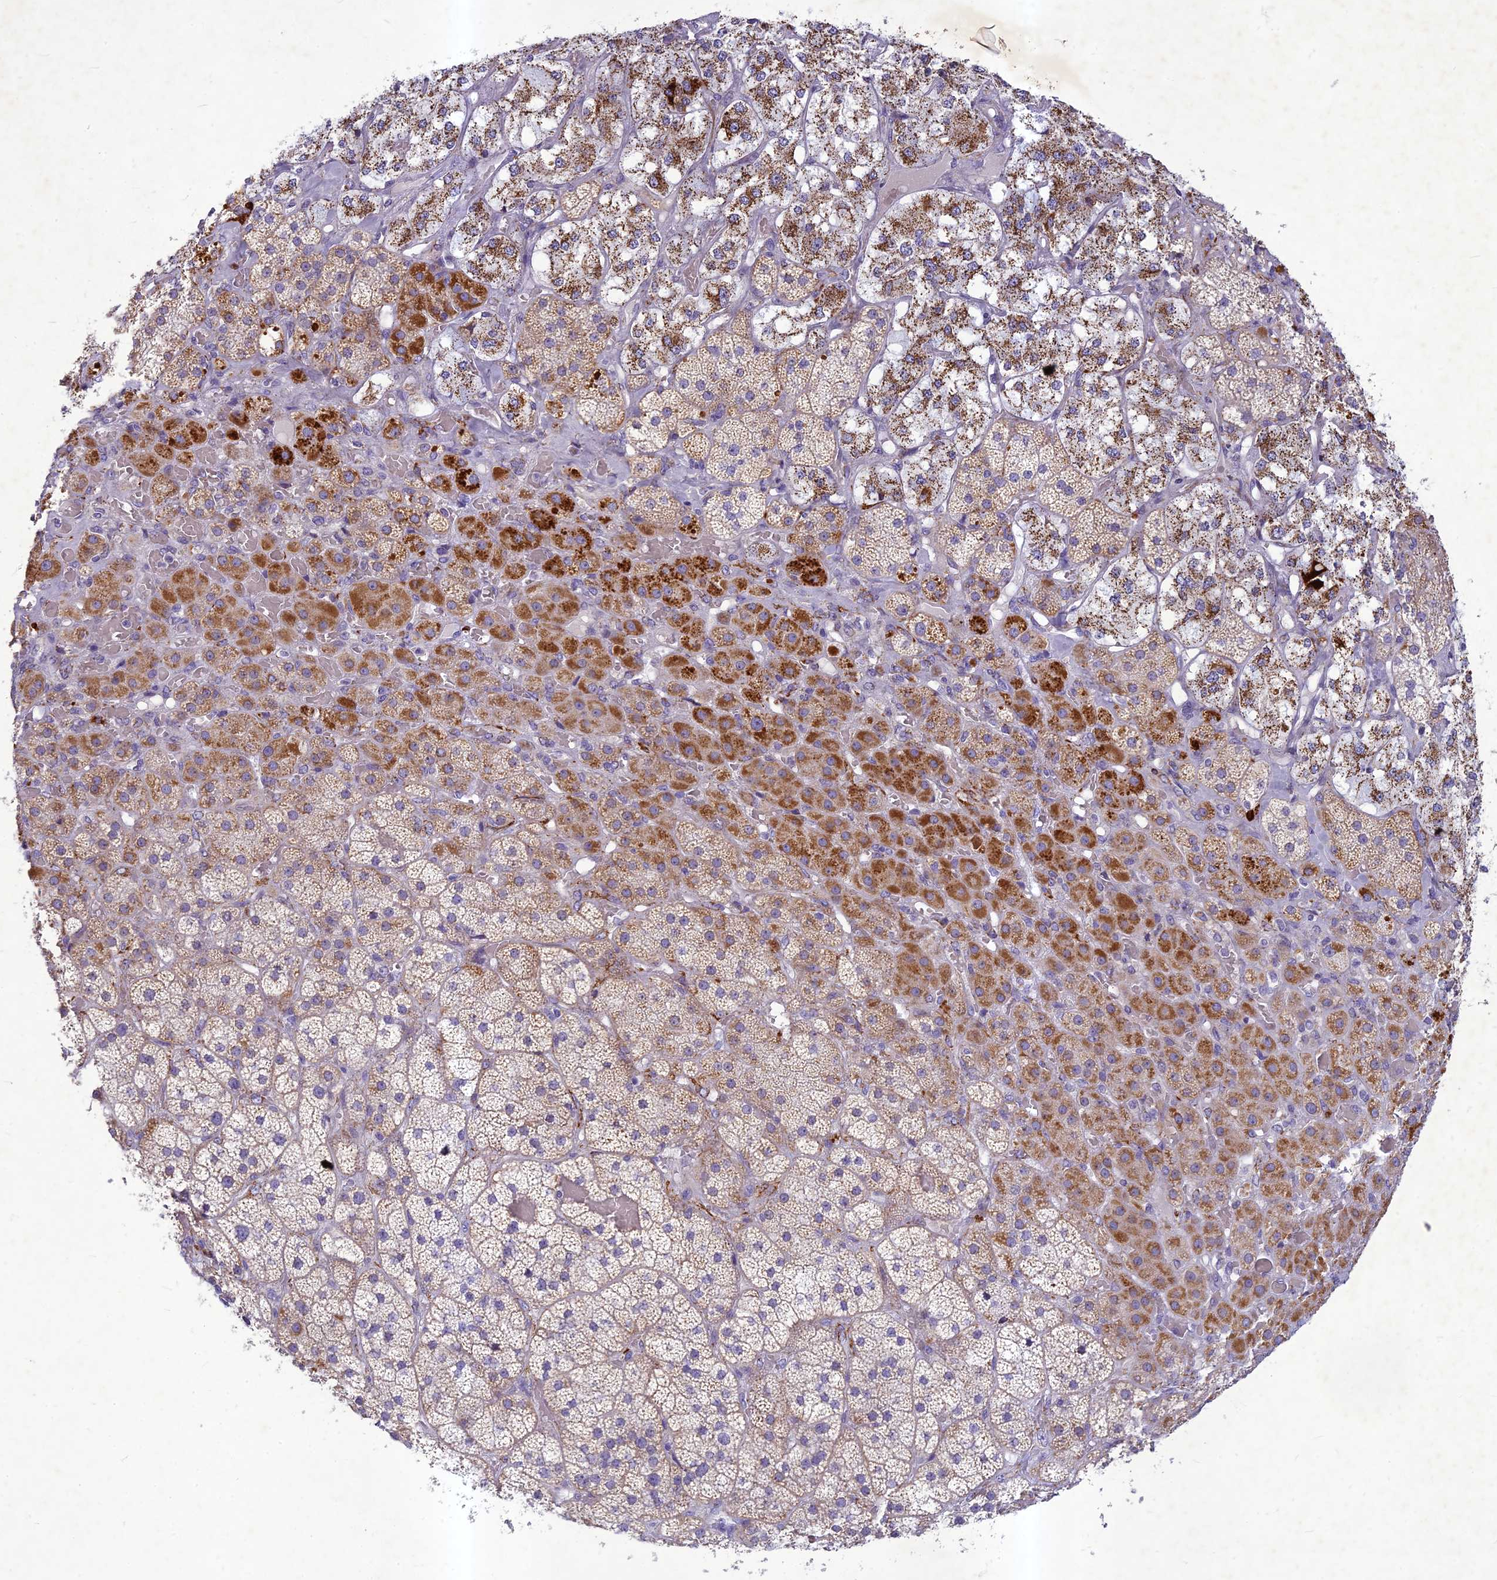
{"staining": {"intensity": "moderate", "quantity": "25%-75%", "location": "cytoplasmic/membranous"}, "tissue": "adrenal gland", "cell_type": "Glandular cells", "image_type": "normal", "snomed": [{"axis": "morphology", "description": "Normal tissue, NOS"}, {"axis": "topography", "description": "Adrenal gland"}], "caption": "IHC image of benign adrenal gland: adrenal gland stained using immunohistochemistry (IHC) demonstrates medium levels of moderate protein expression localized specifically in the cytoplasmic/membranous of glandular cells, appearing as a cytoplasmic/membranous brown color.", "gene": "HIGD1A", "patient": {"sex": "male", "age": 57}}